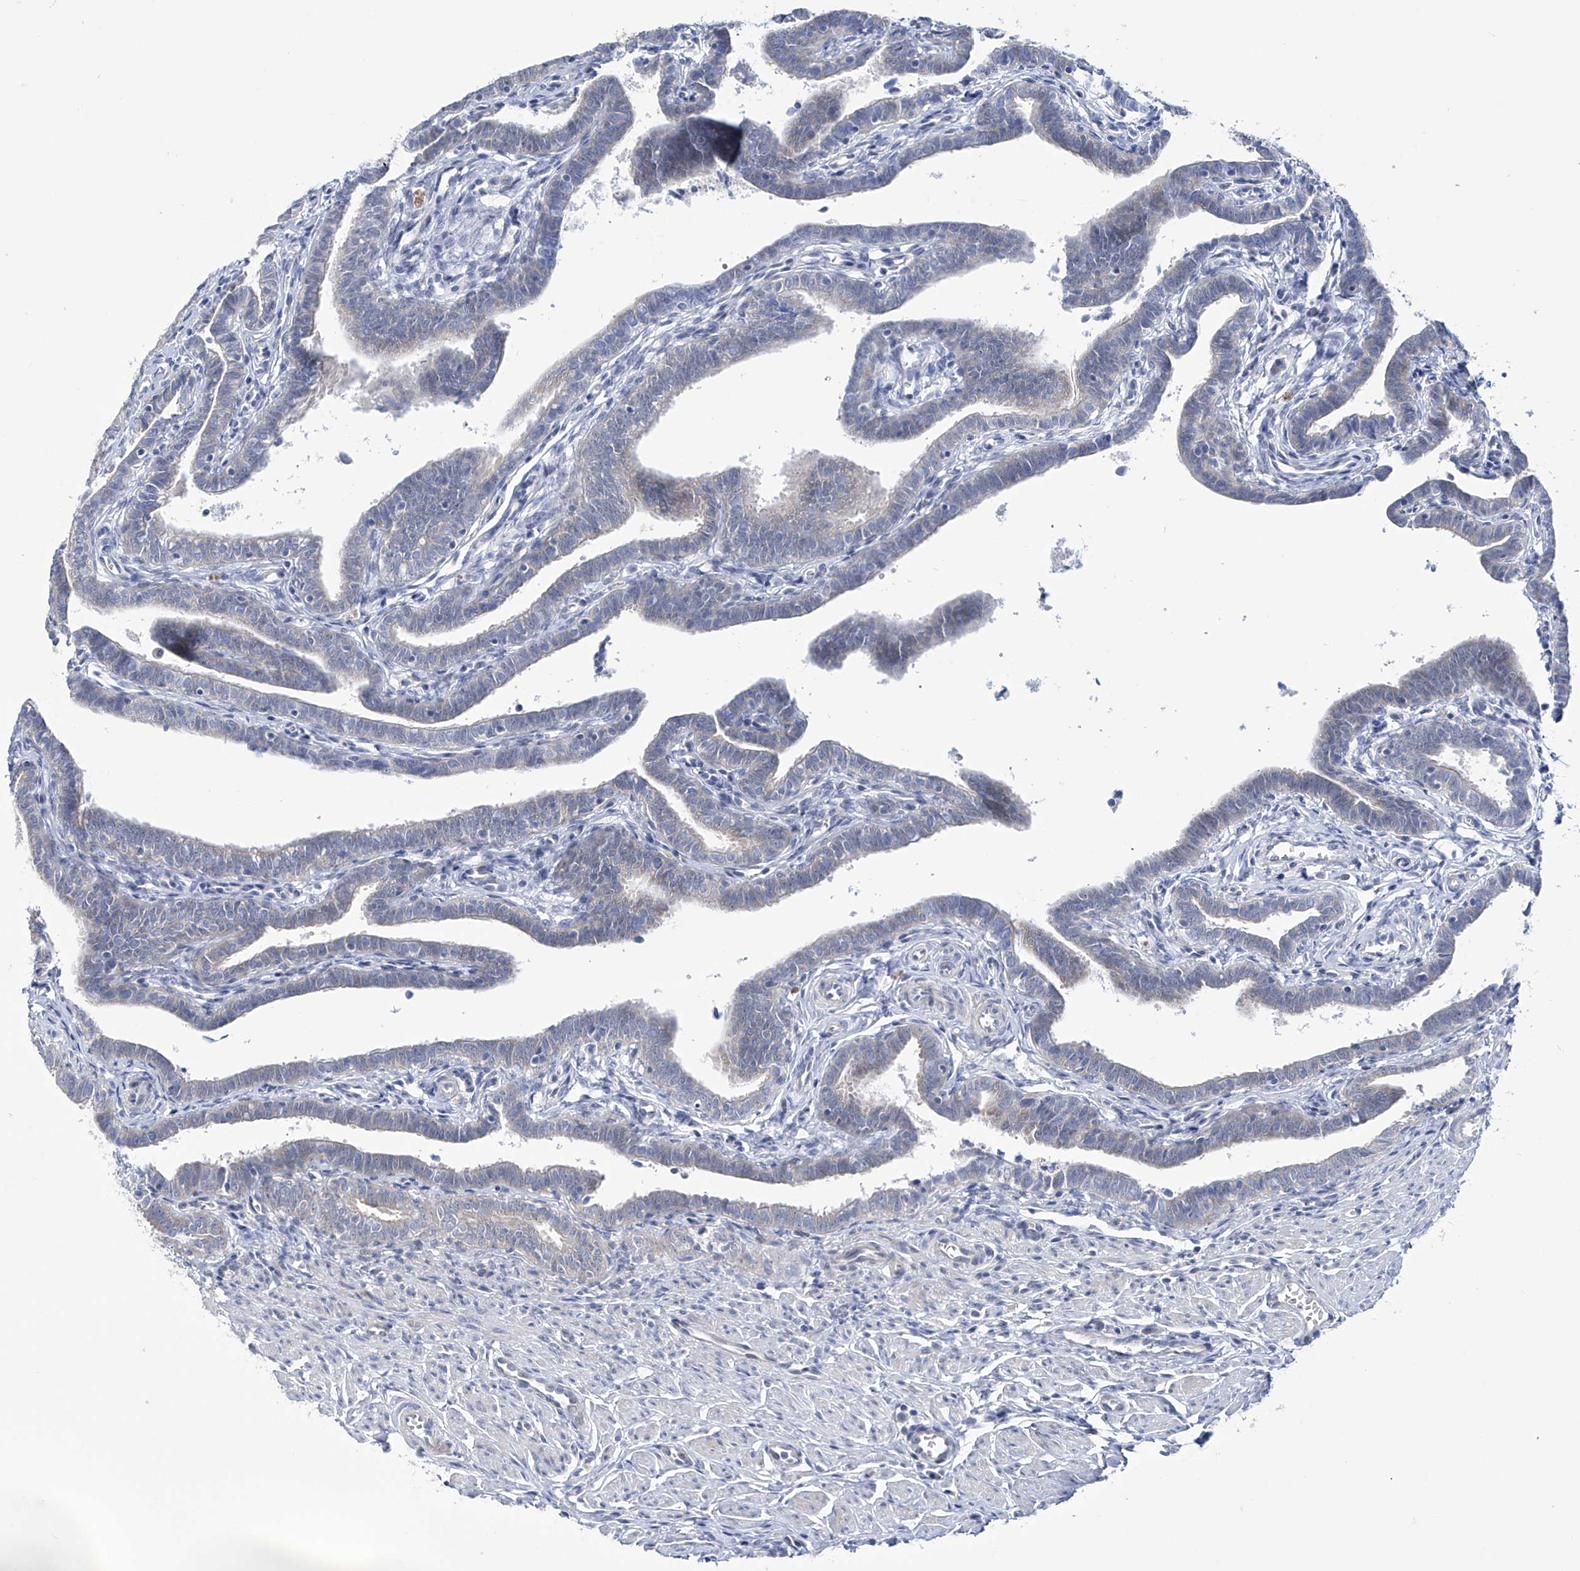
{"staining": {"intensity": "negative", "quantity": "none", "location": "none"}, "tissue": "fallopian tube", "cell_type": "Glandular cells", "image_type": "normal", "snomed": [{"axis": "morphology", "description": "Normal tissue, NOS"}, {"axis": "topography", "description": "Fallopian tube"}], "caption": "Immunohistochemistry (IHC) micrograph of normal fallopian tube: human fallopian tube stained with DAB exhibits no significant protein positivity in glandular cells.", "gene": "TRIM60", "patient": {"sex": "female", "age": 36}}